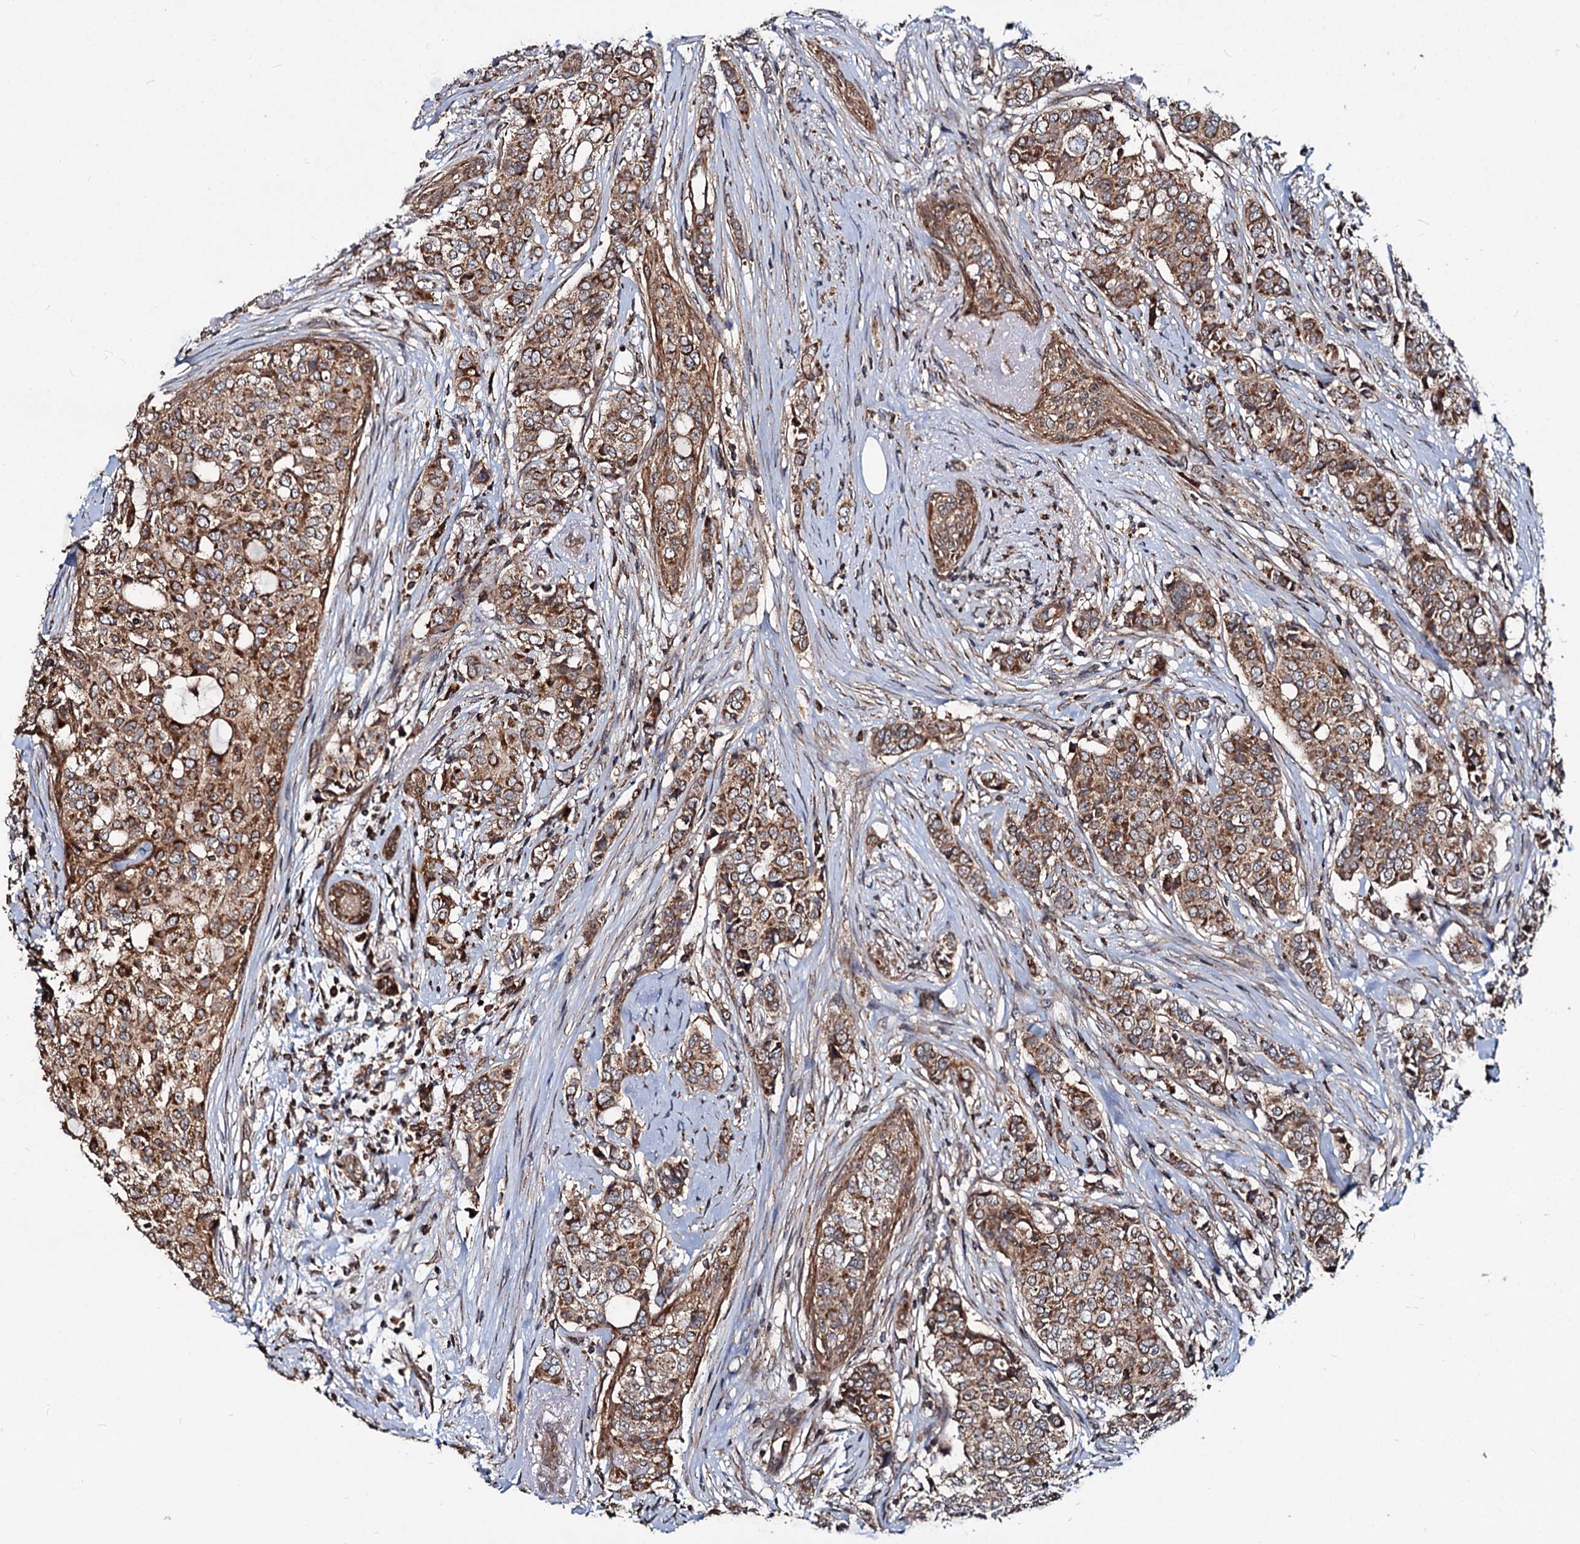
{"staining": {"intensity": "moderate", "quantity": ">75%", "location": "cytoplasmic/membranous"}, "tissue": "breast cancer", "cell_type": "Tumor cells", "image_type": "cancer", "snomed": [{"axis": "morphology", "description": "Lobular carcinoma"}, {"axis": "topography", "description": "Breast"}], "caption": "Immunohistochemical staining of human breast cancer exhibits medium levels of moderate cytoplasmic/membranous protein positivity in approximately >75% of tumor cells.", "gene": "CEP76", "patient": {"sex": "female", "age": 51}}